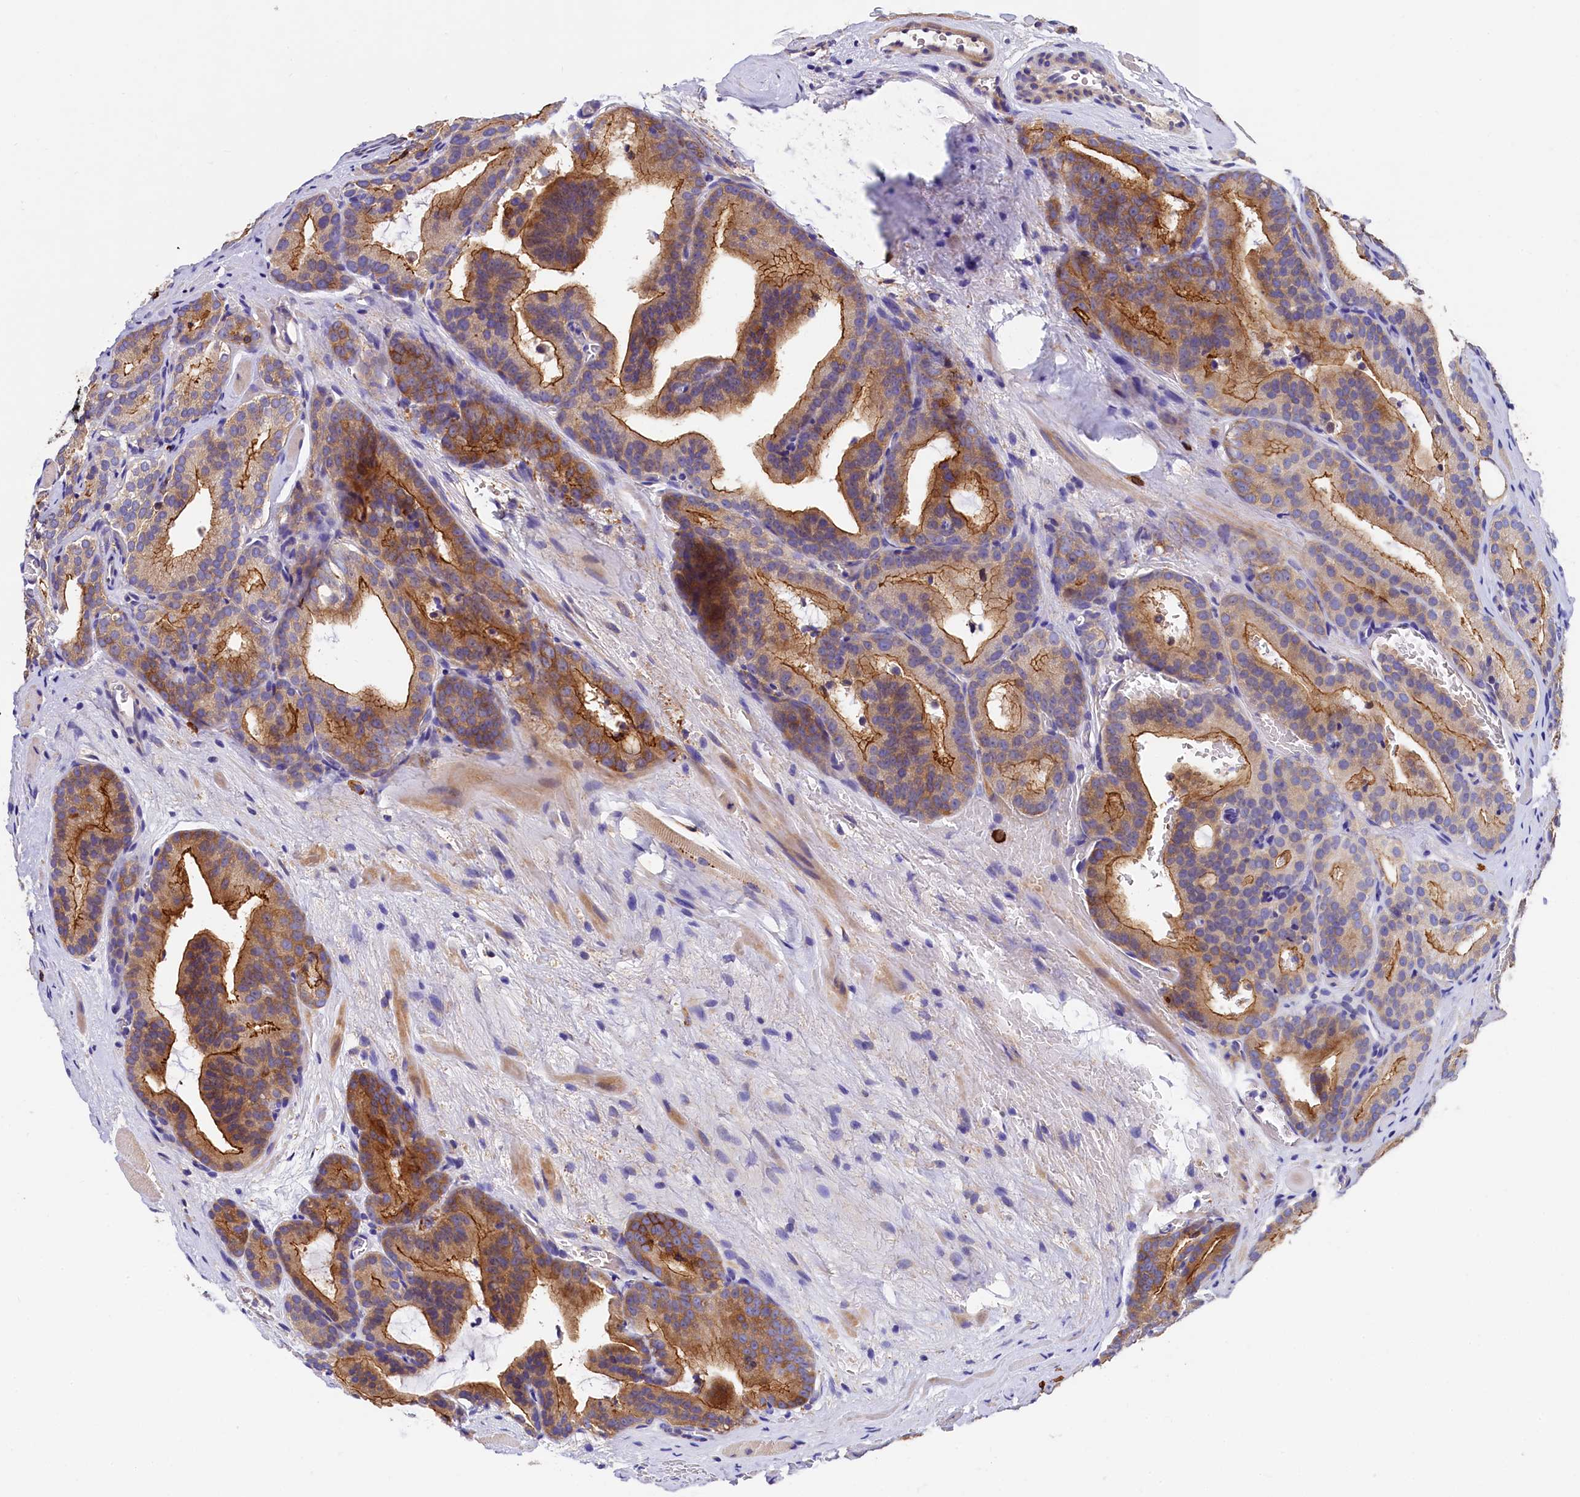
{"staining": {"intensity": "moderate", "quantity": ">75%", "location": "cytoplasmic/membranous"}, "tissue": "prostate cancer", "cell_type": "Tumor cells", "image_type": "cancer", "snomed": [{"axis": "morphology", "description": "Adenocarcinoma, High grade"}, {"axis": "topography", "description": "Prostate"}], "caption": "Brown immunohistochemical staining in human prostate high-grade adenocarcinoma demonstrates moderate cytoplasmic/membranous expression in about >75% of tumor cells.", "gene": "EPS8L2", "patient": {"sex": "male", "age": 57}}